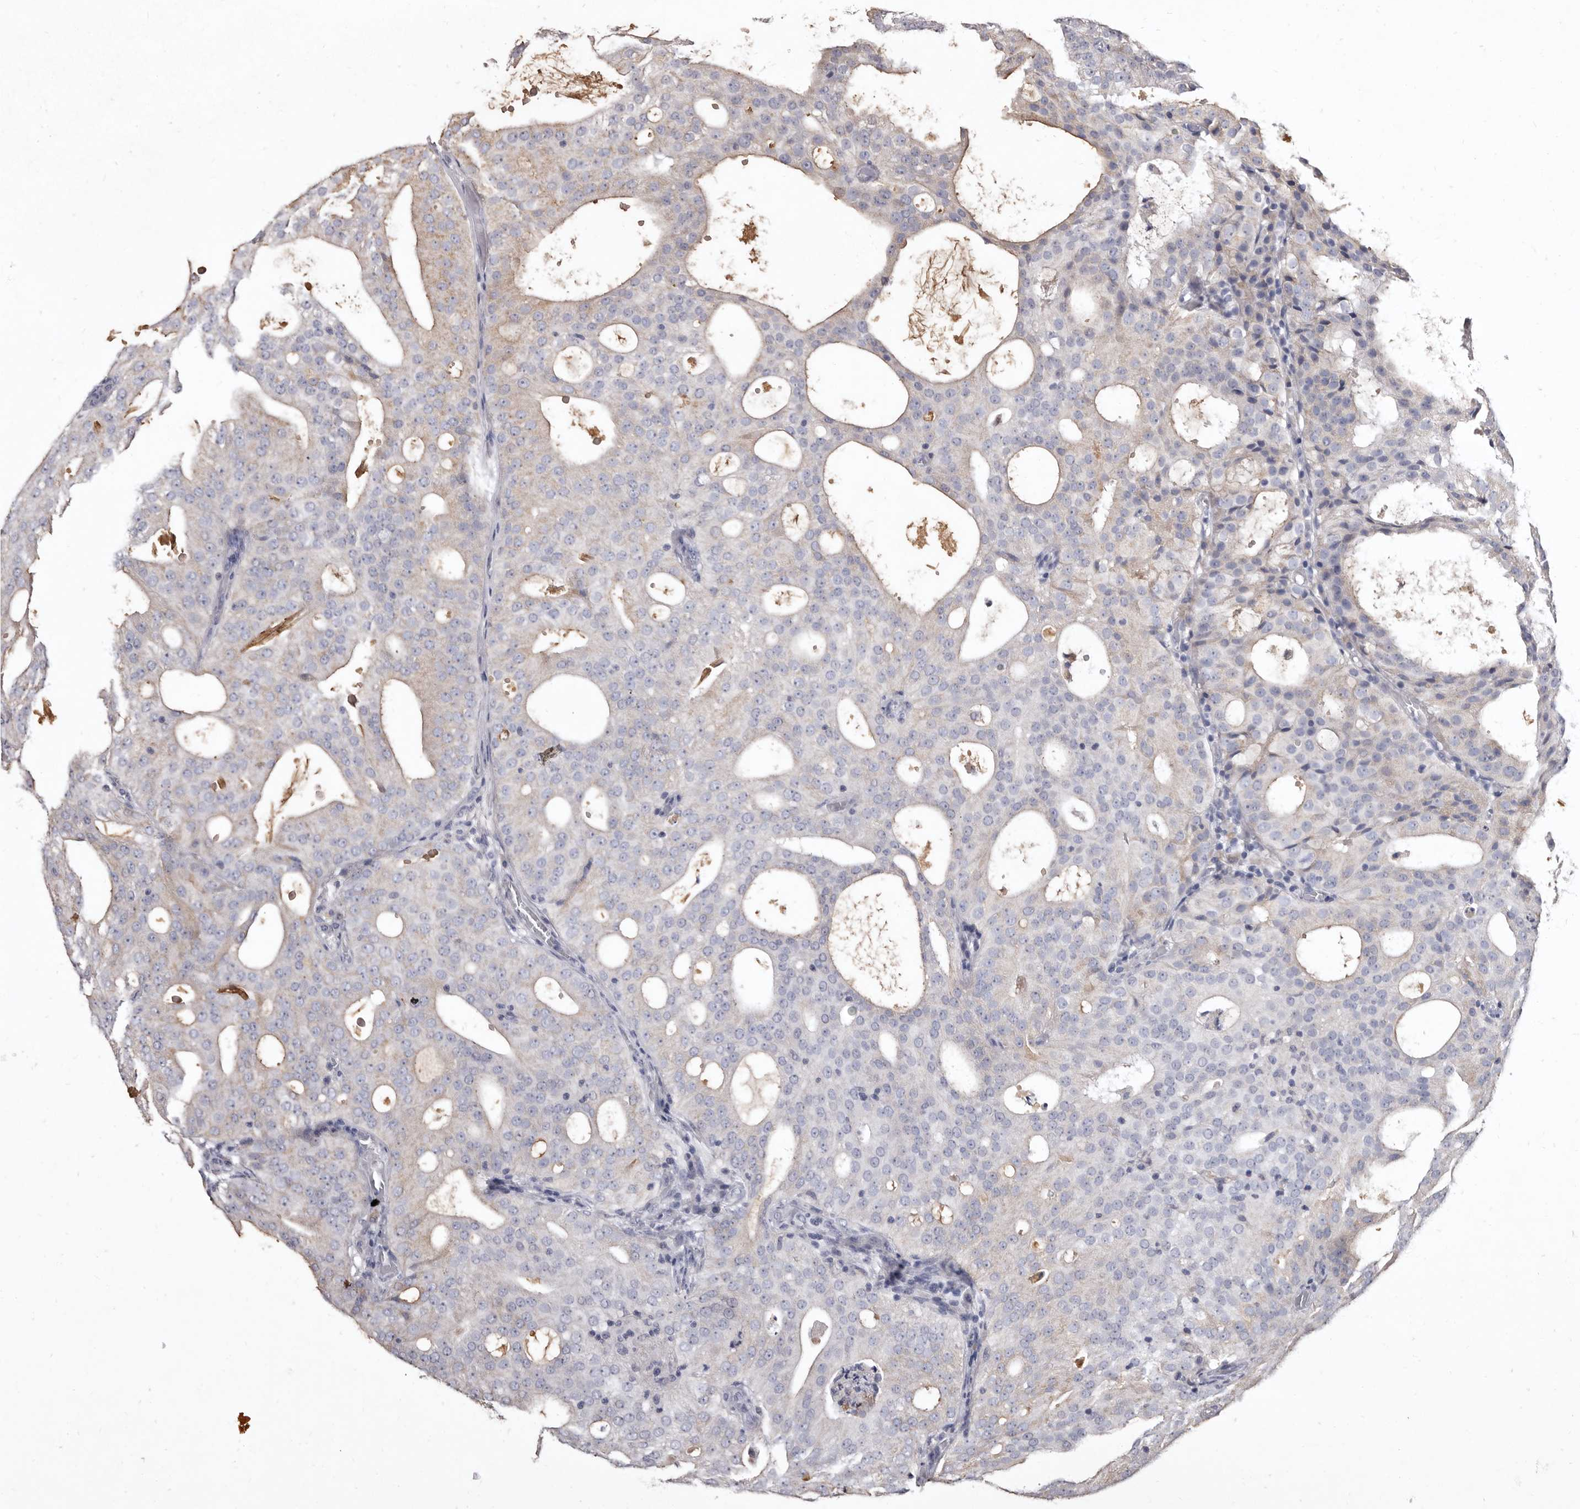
{"staining": {"intensity": "weak", "quantity": "<25%", "location": "cytoplasmic/membranous"}, "tissue": "prostate cancer", "cell_type": "Tumor cells", "image_type": "cancer", "snomed": [{"axis": "morphology", "description": "Adenocarcinoma, Medium grade"}, {"axis": "topography", "description": "Prostate"}], "caption": "Immunohistochemistry of human prostate cancer exhibits no positivity in tumor cells.", "gene": "CYP2E1", "patient": {"sex": "male", "age": 88}}